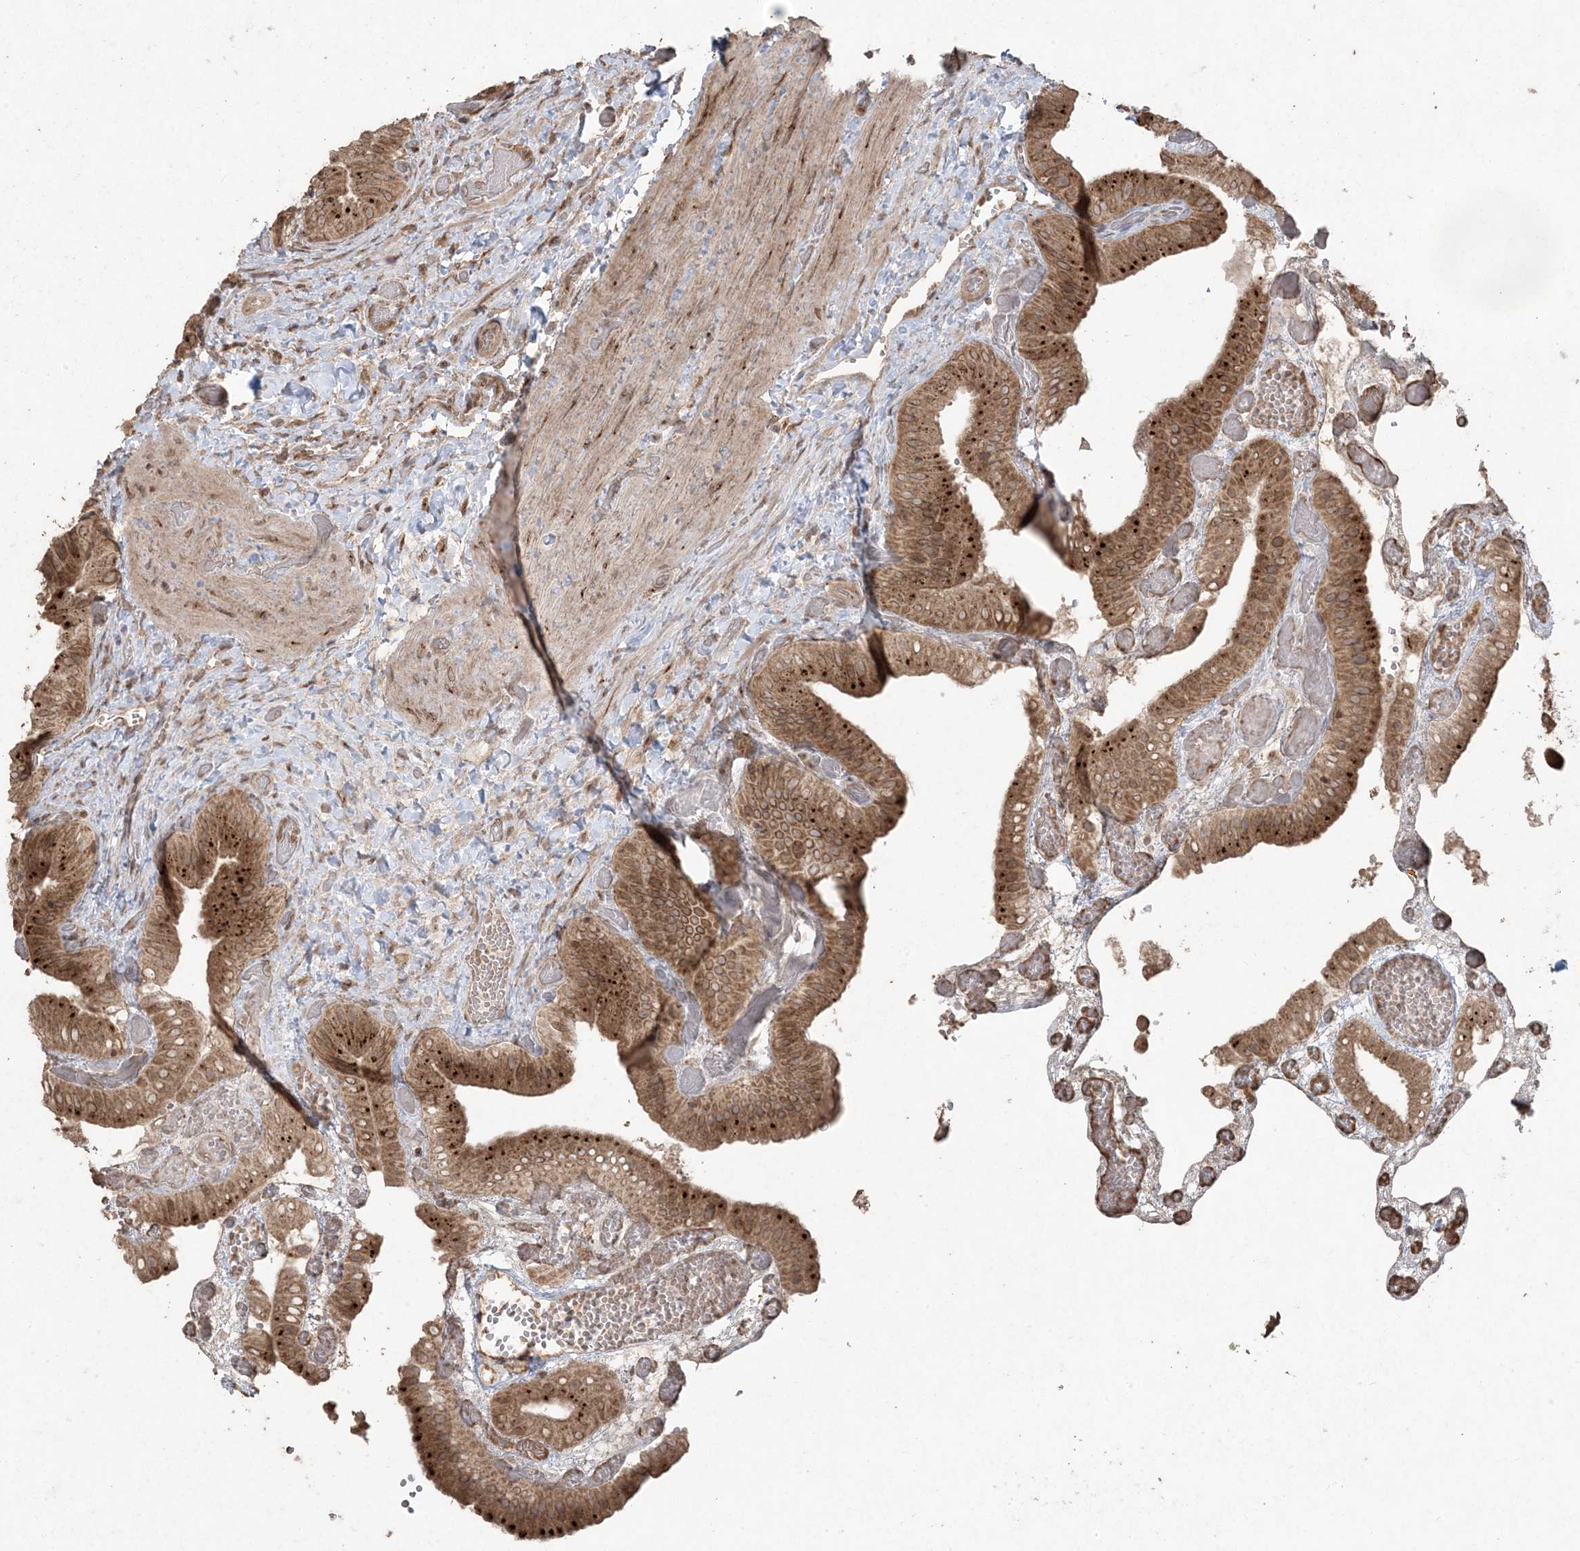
{"staining": {"intensity": "strong", "quantity": ">75%", "location": "cytoplasmic/membranous"}, "tissue": "gallbladder", "cell_type": "Glandular cells", "image_type": "normal", "snomed": [{"axis": "morphology", "description": "Normal tissue, NOS"}, {"axis": "topography", "description": "Gallbladder"}], "caption": "The immunohistochemical stain labels strong cytoplasmic/membranous positivity in glandular cells of normal gallbladder. (DAB = brown stain, brightfield microscopy at high magnification).", "gene": "DDX19B", "patient": {"sex": "female", "age": 64}}